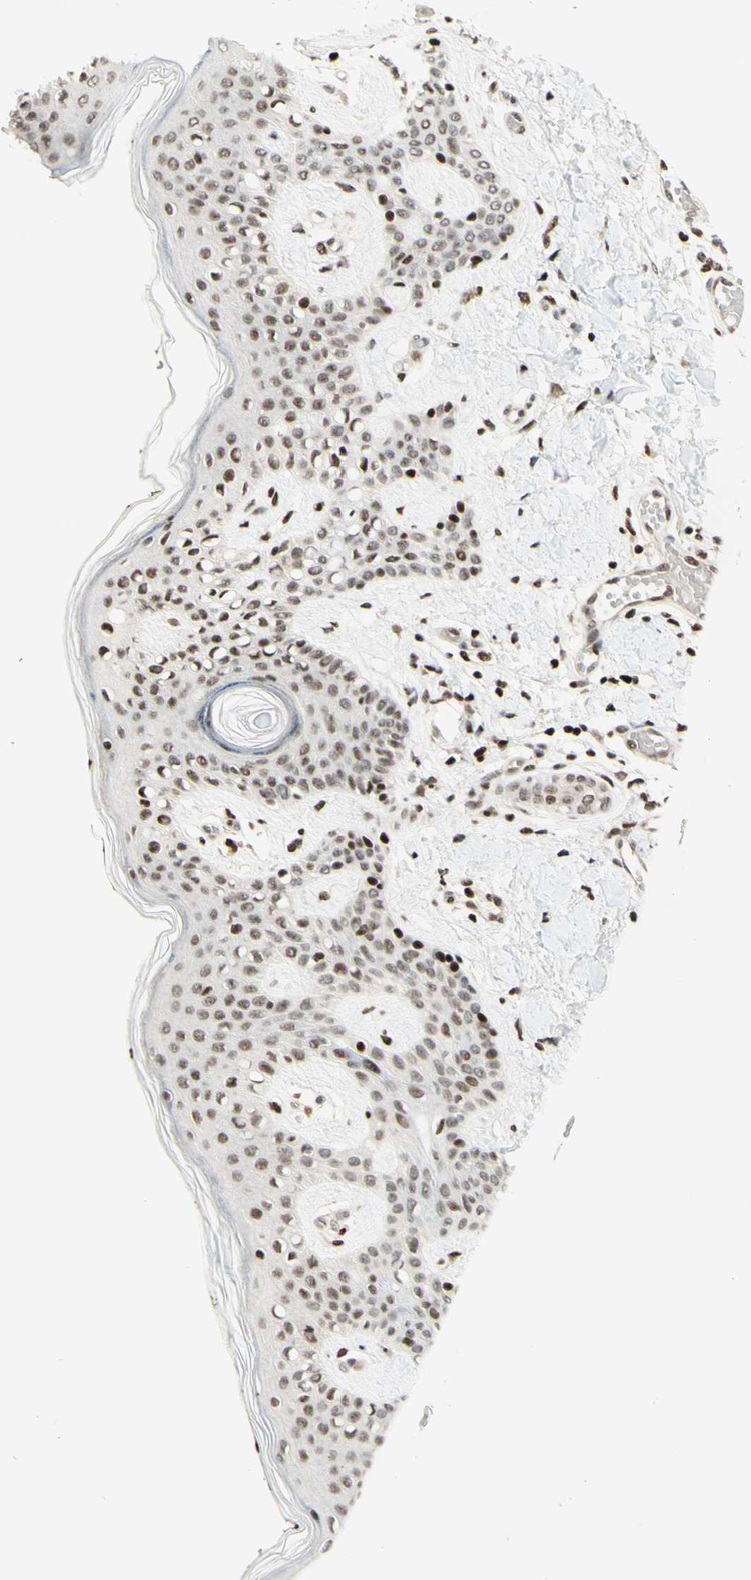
{"staining": {"intensity": "moderate", "quantity": ">75%", "location": "nuclear"}, "tissue": "skin", "cell_type": "Fibroblasts", "image_type": "normal", "snomed": [{"axis": "morphology", "description": "Normal tissue, NOS"}, {"axis": "topography", "description": "Skin"}], "caption": "Immunohistochemical staining of unremarkable skin exhibits medium levels of moderate nuclear positivity in approximately >75% of fibroblasts.", "gene": "CDKL5", "patient": {"sex": "male", "age": 16}}